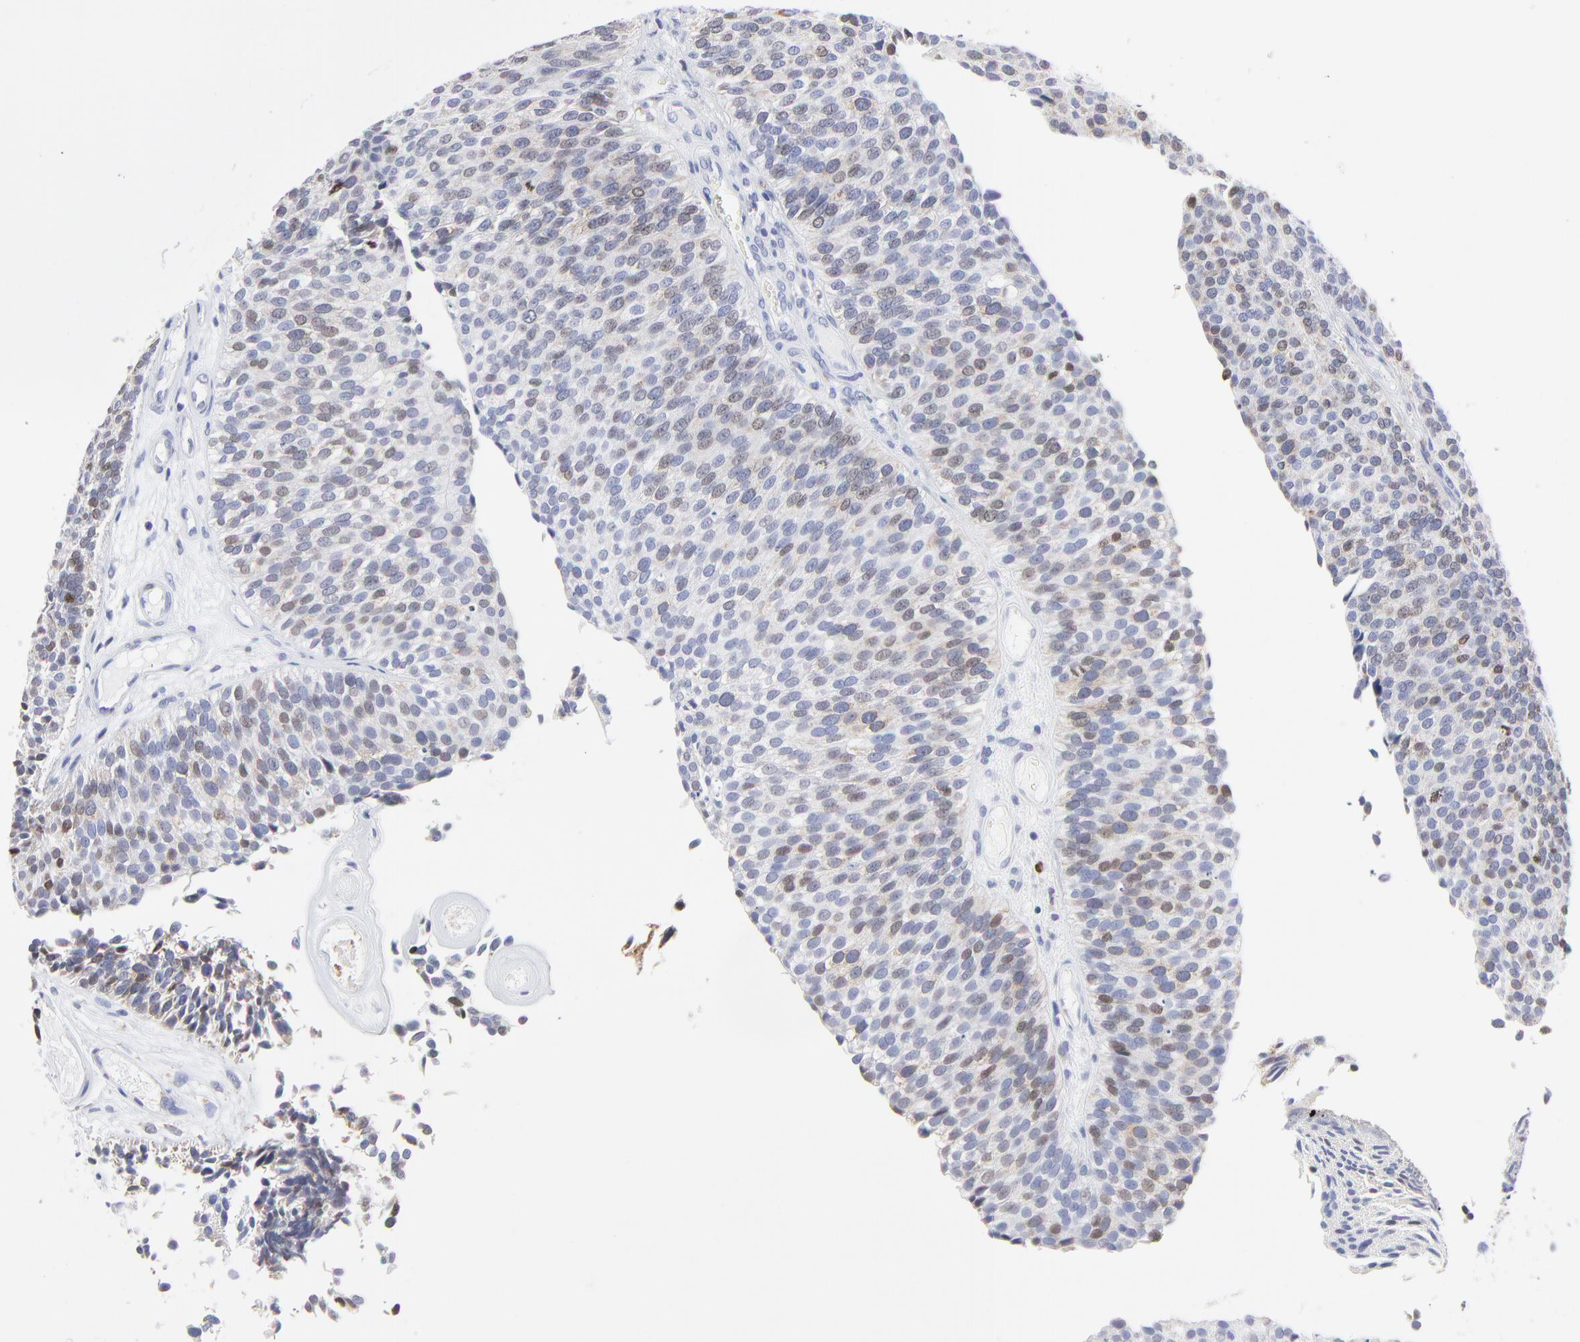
{"staining": {"intensity": "weak", "quantity": "<25%", "location": "nuclear"}, "tissue": "urothelial cancer", "cell_type": "Tumor cells", "image_type": "cancer", "snomed": [{"axis": "morphology", "description": "Urothelial carcinoma, Low grade"}, {"axis": "topography", "description": "Urinary bladder"}], "caption": "There is no significant positivity in tumor cells of low-grade urothelial carcinoma.", "gene": "NCAPH", "patient": {"sex": "male", "age": 84}}